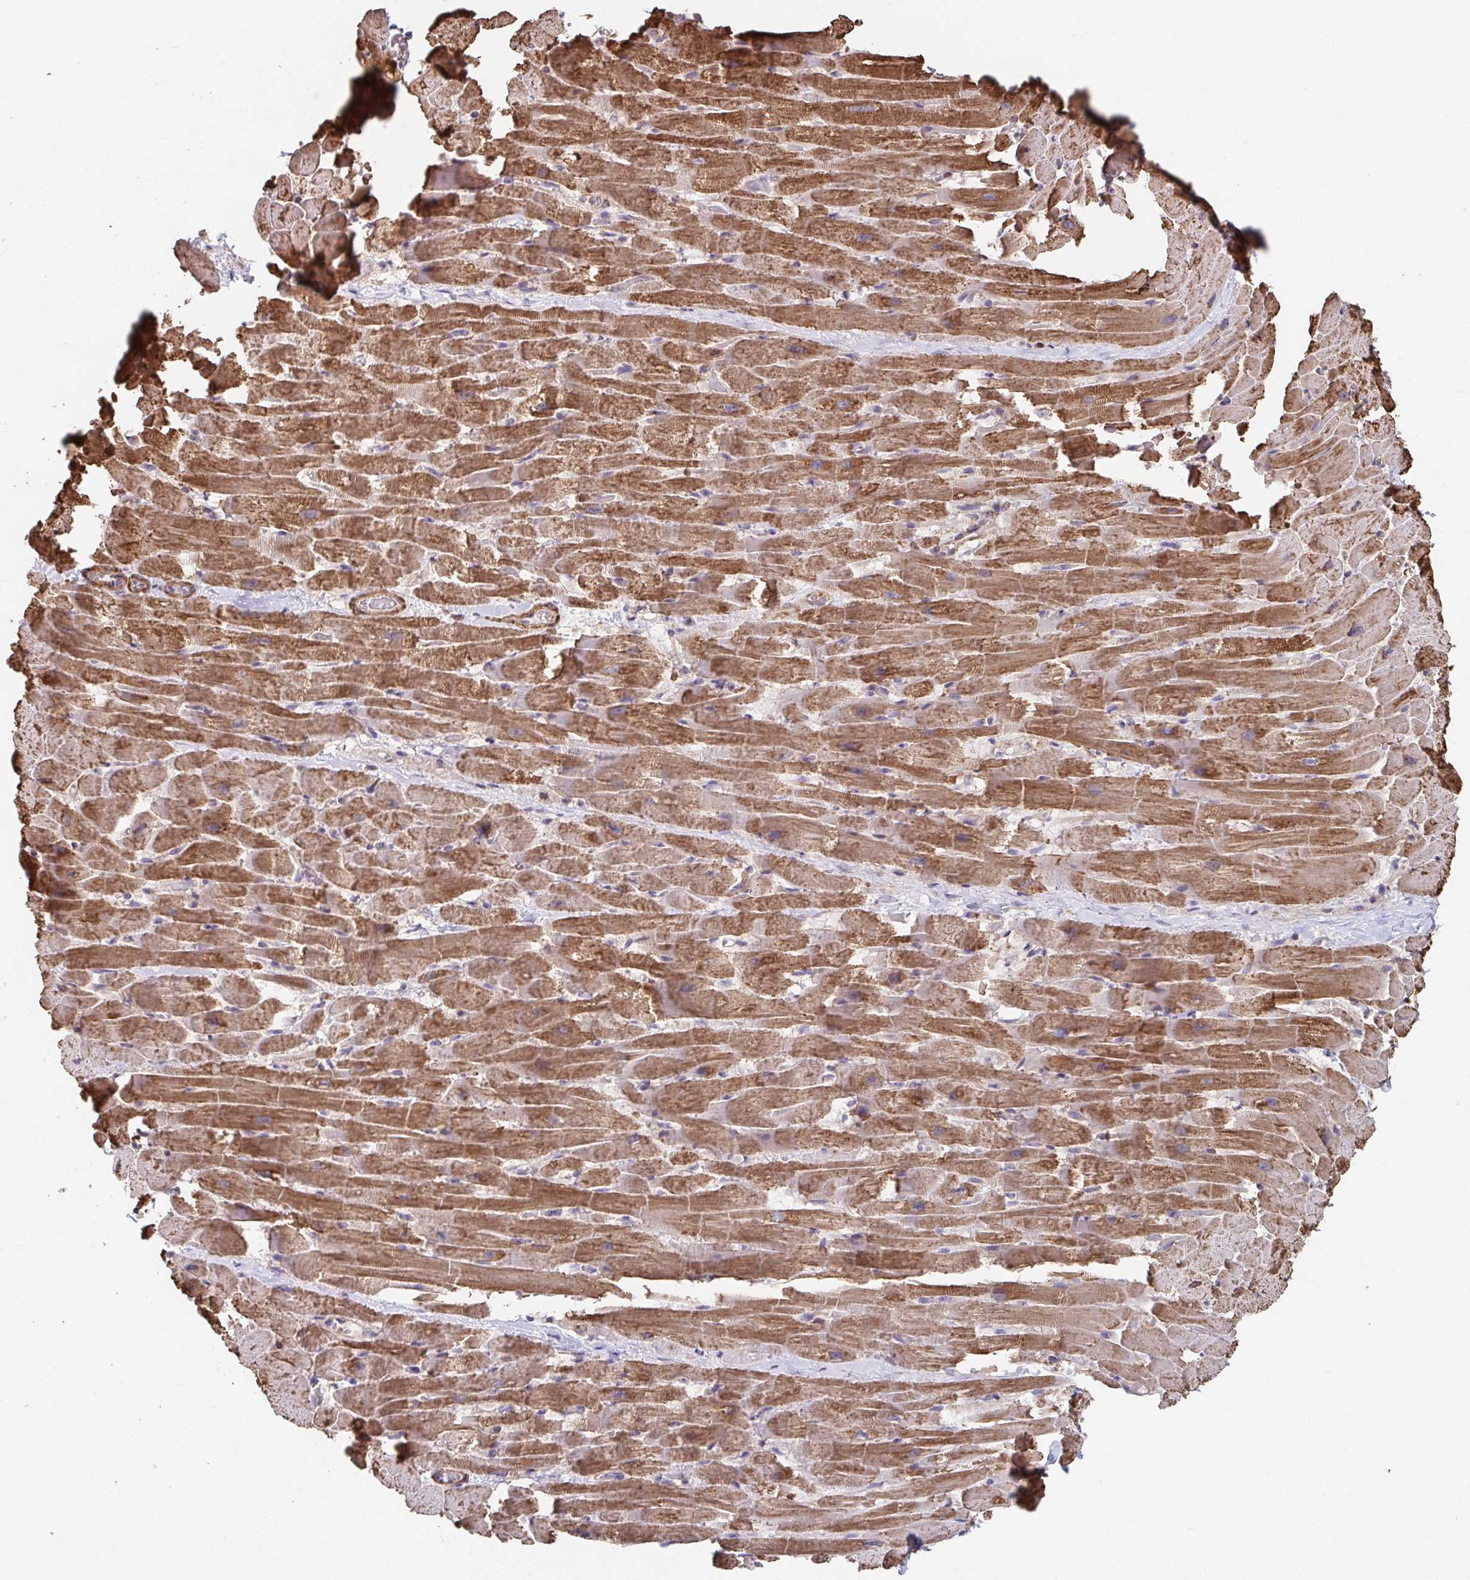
{"staining": {"intensity": "moderate", "quantity": ">75%", "location": "cytoplasmic/membranous"}, "tissue": "heart muscle", "cell_type": "Cardiomyocytes", "image_type": "normal", "snomed": [{"axis": "morphology", "description": "Normal tissue, NOS"}, {"axis": "topography", "description": "Heart"}], "caption": "Immunohistochemical staining of benign heart muscle exhibits moderate cytoplasmic/membranous protein positivity in approximately >75% of cardiomyocytes. The staining was performed using DAB to visualize the protein expression in brown, while the nuclei were stained in blue with hematoxylin (Magnification: 20x).", "gene": "KLHL34", "patient": {"sex": "male", "age": 37}}